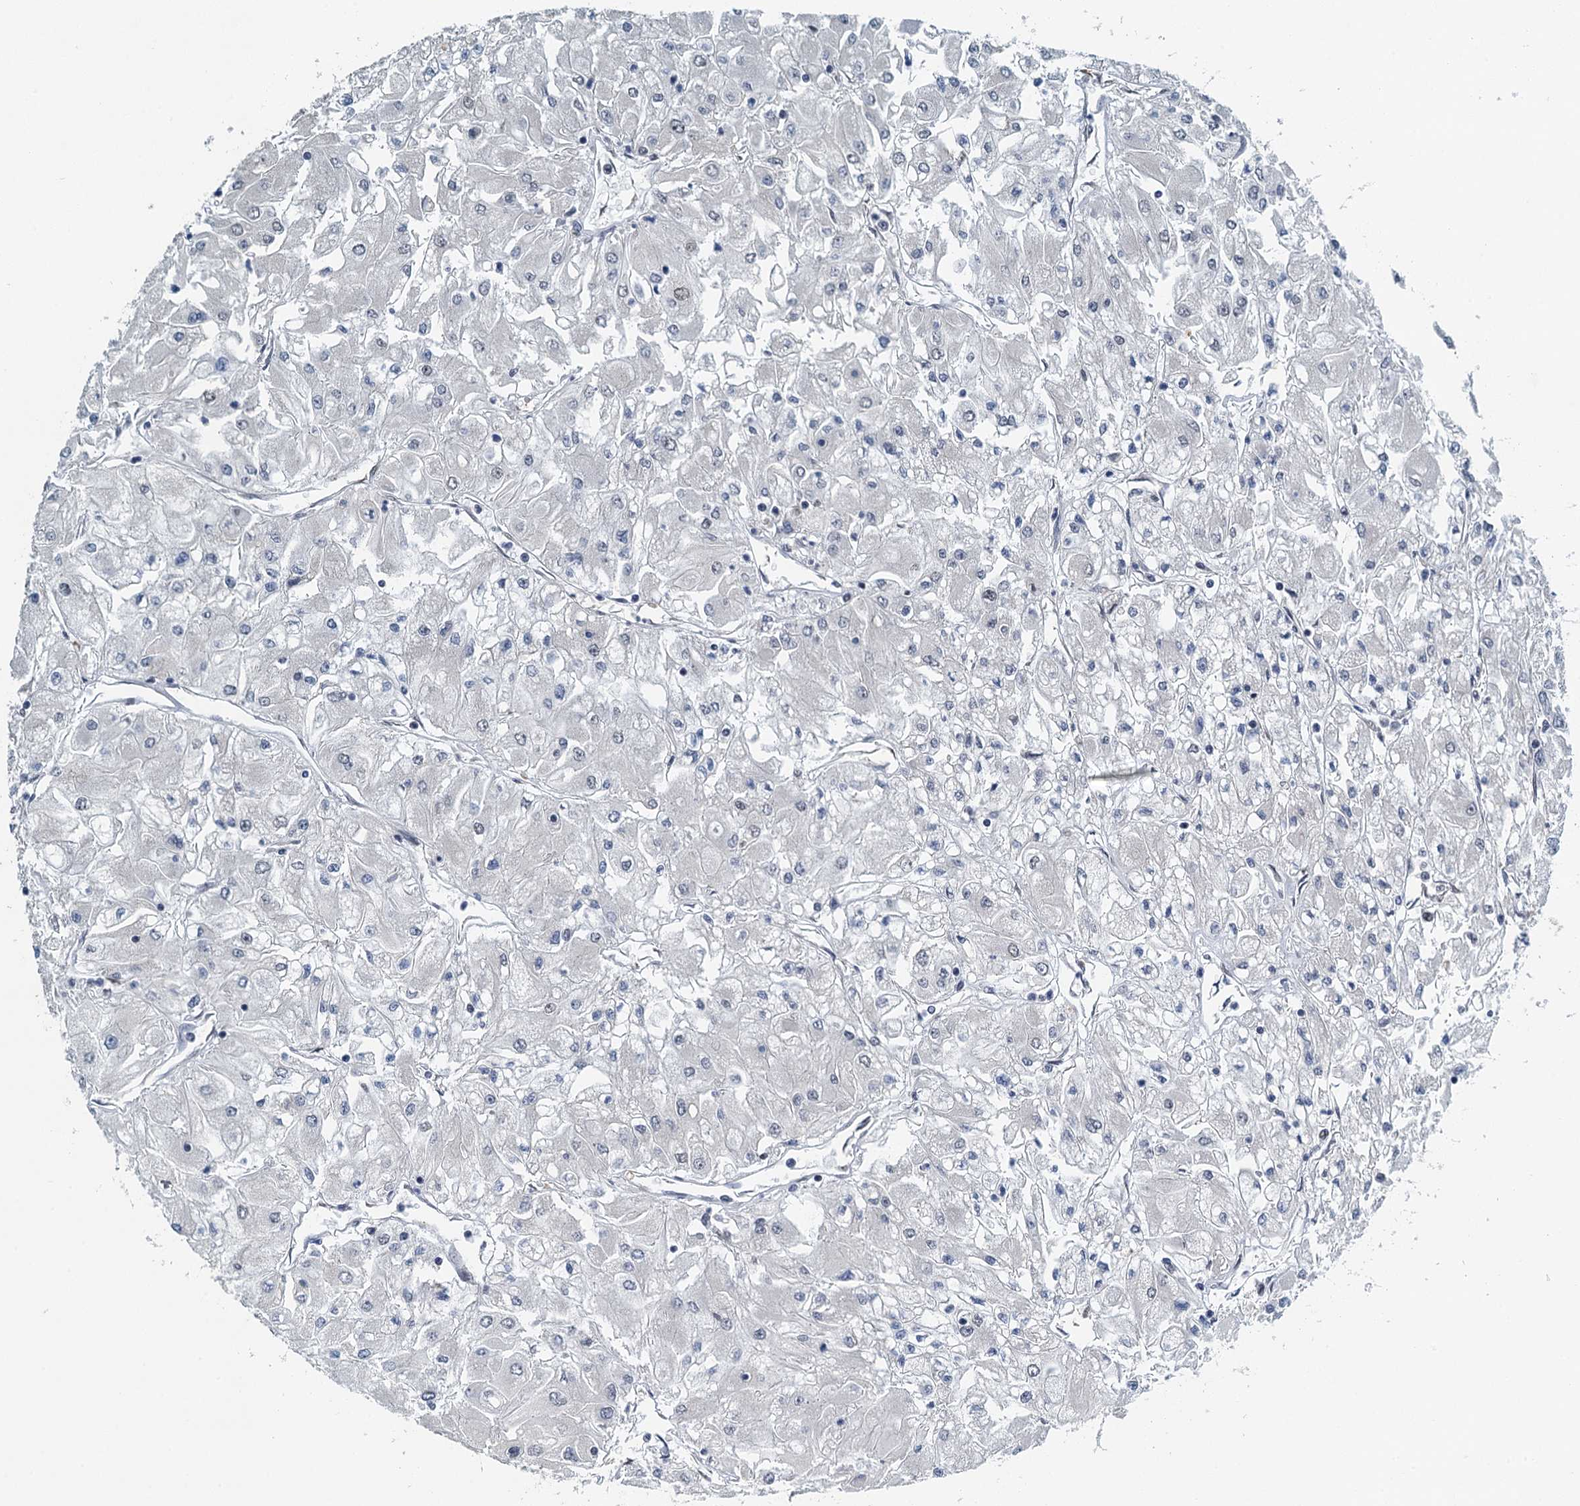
{"staining": {"intensity": "negative", "quantity": "none", "location": "none"}, "tissue": "renal cancer", "cell_type": "Tumor cells", "image_type": "cancer", "snomed": [{"axis": "morphology", "description": "Adenocarcinoma, NOS"}, {"axis": "topography", "description": "Kidney"}], "caption": "Immunohistochemistry (IHC) micrograph of neoplastic tissue: human renal cancer (adenocarcinoma) stained with DAB (3,3'-diaminobenzidine) exhibits no significant protein positivity in tumor cells.", "gene": "MTA3", "patient": {"sex": "male", "age": 80}}